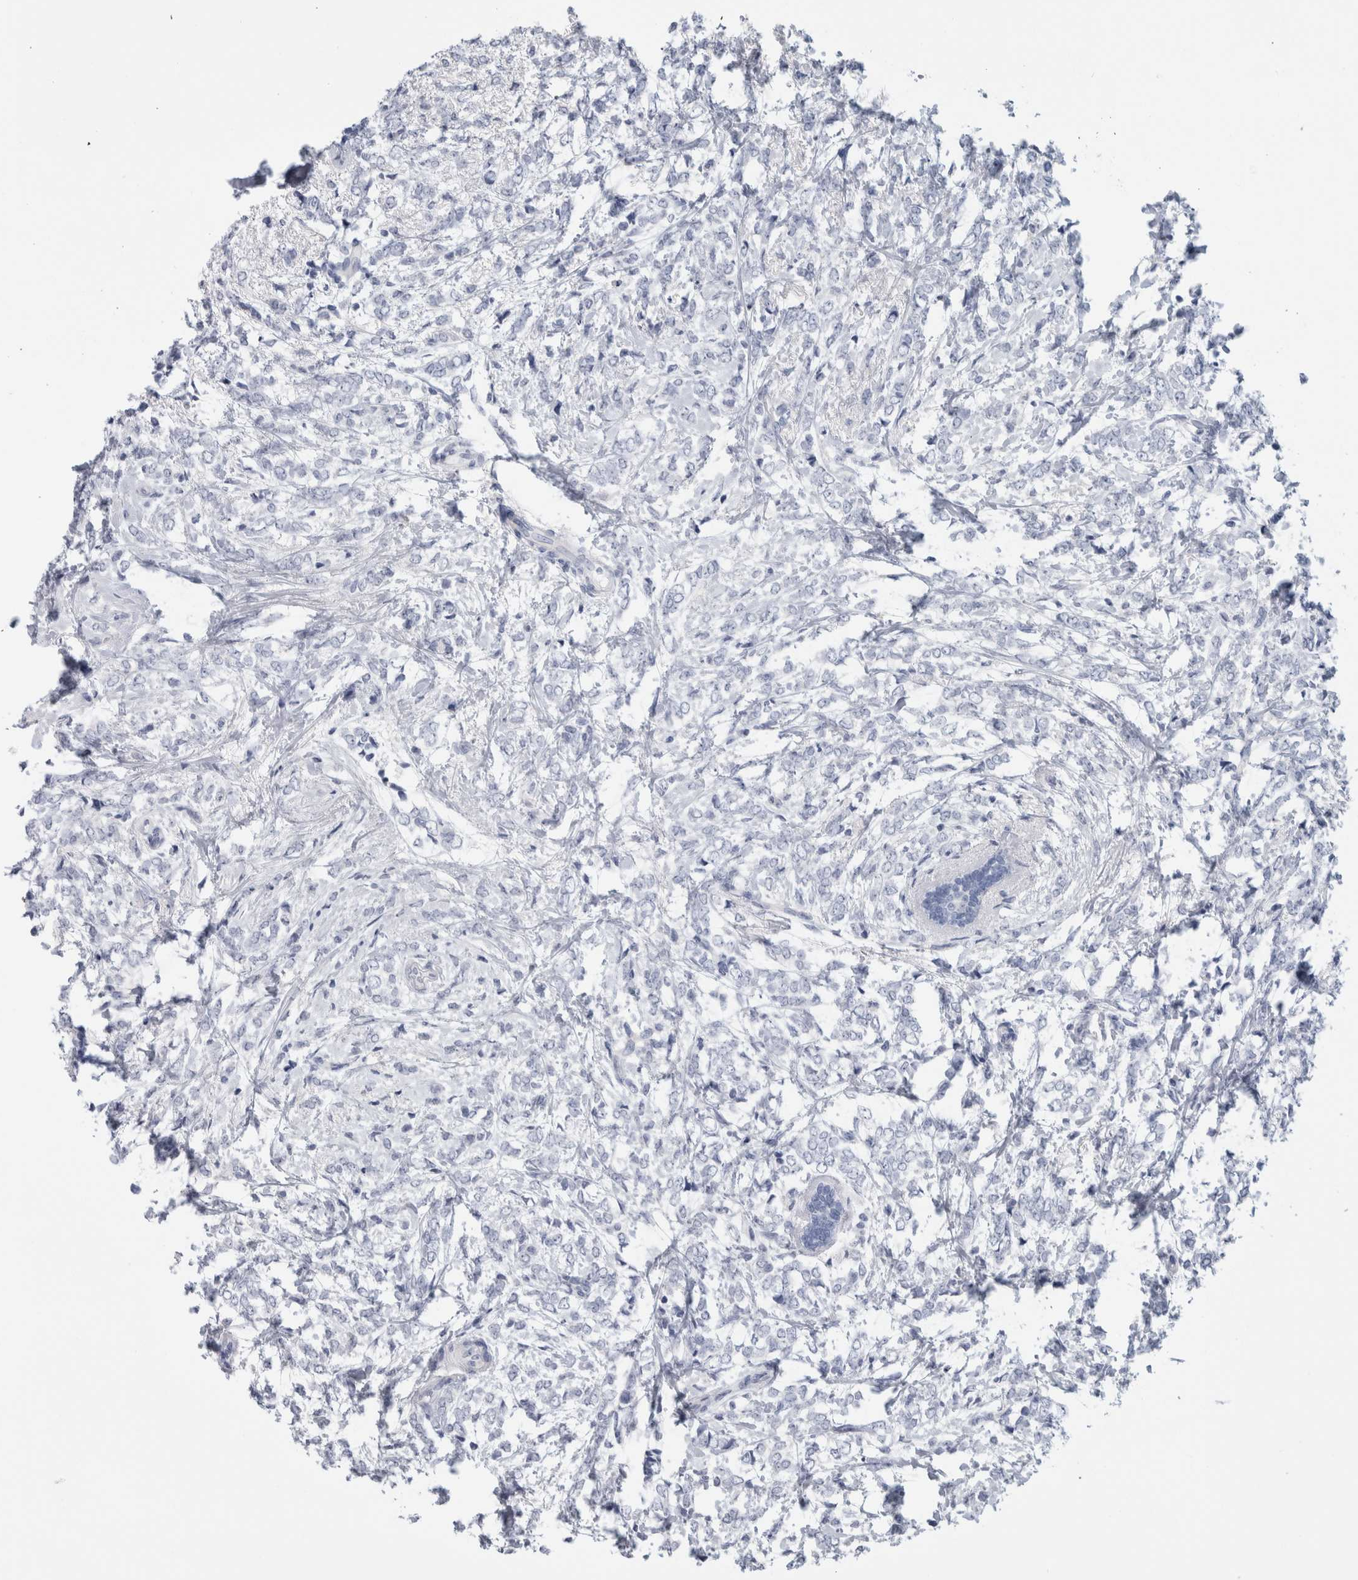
{"staining": {"intensity": "negative", "quantity": "none", "location": "none"}, "tissue": "breast cancer", "cell_type": "Tumor cells", "image_type": "cancer", "snomed": [{"axis": "morphology", "description": "Normal tissue, NOS"}, {"axis": "morphology", "description": "Lobular carcinoma"}, {"axis": "topography", "description": "Breast"}], "caption": "Human breast lobular carcinoma stained for a protein using immunohistochemistry exhibits no positivity in tumor cells.", "gene": "TARBP1", "patient": {"sex": "female", "age": 47}}